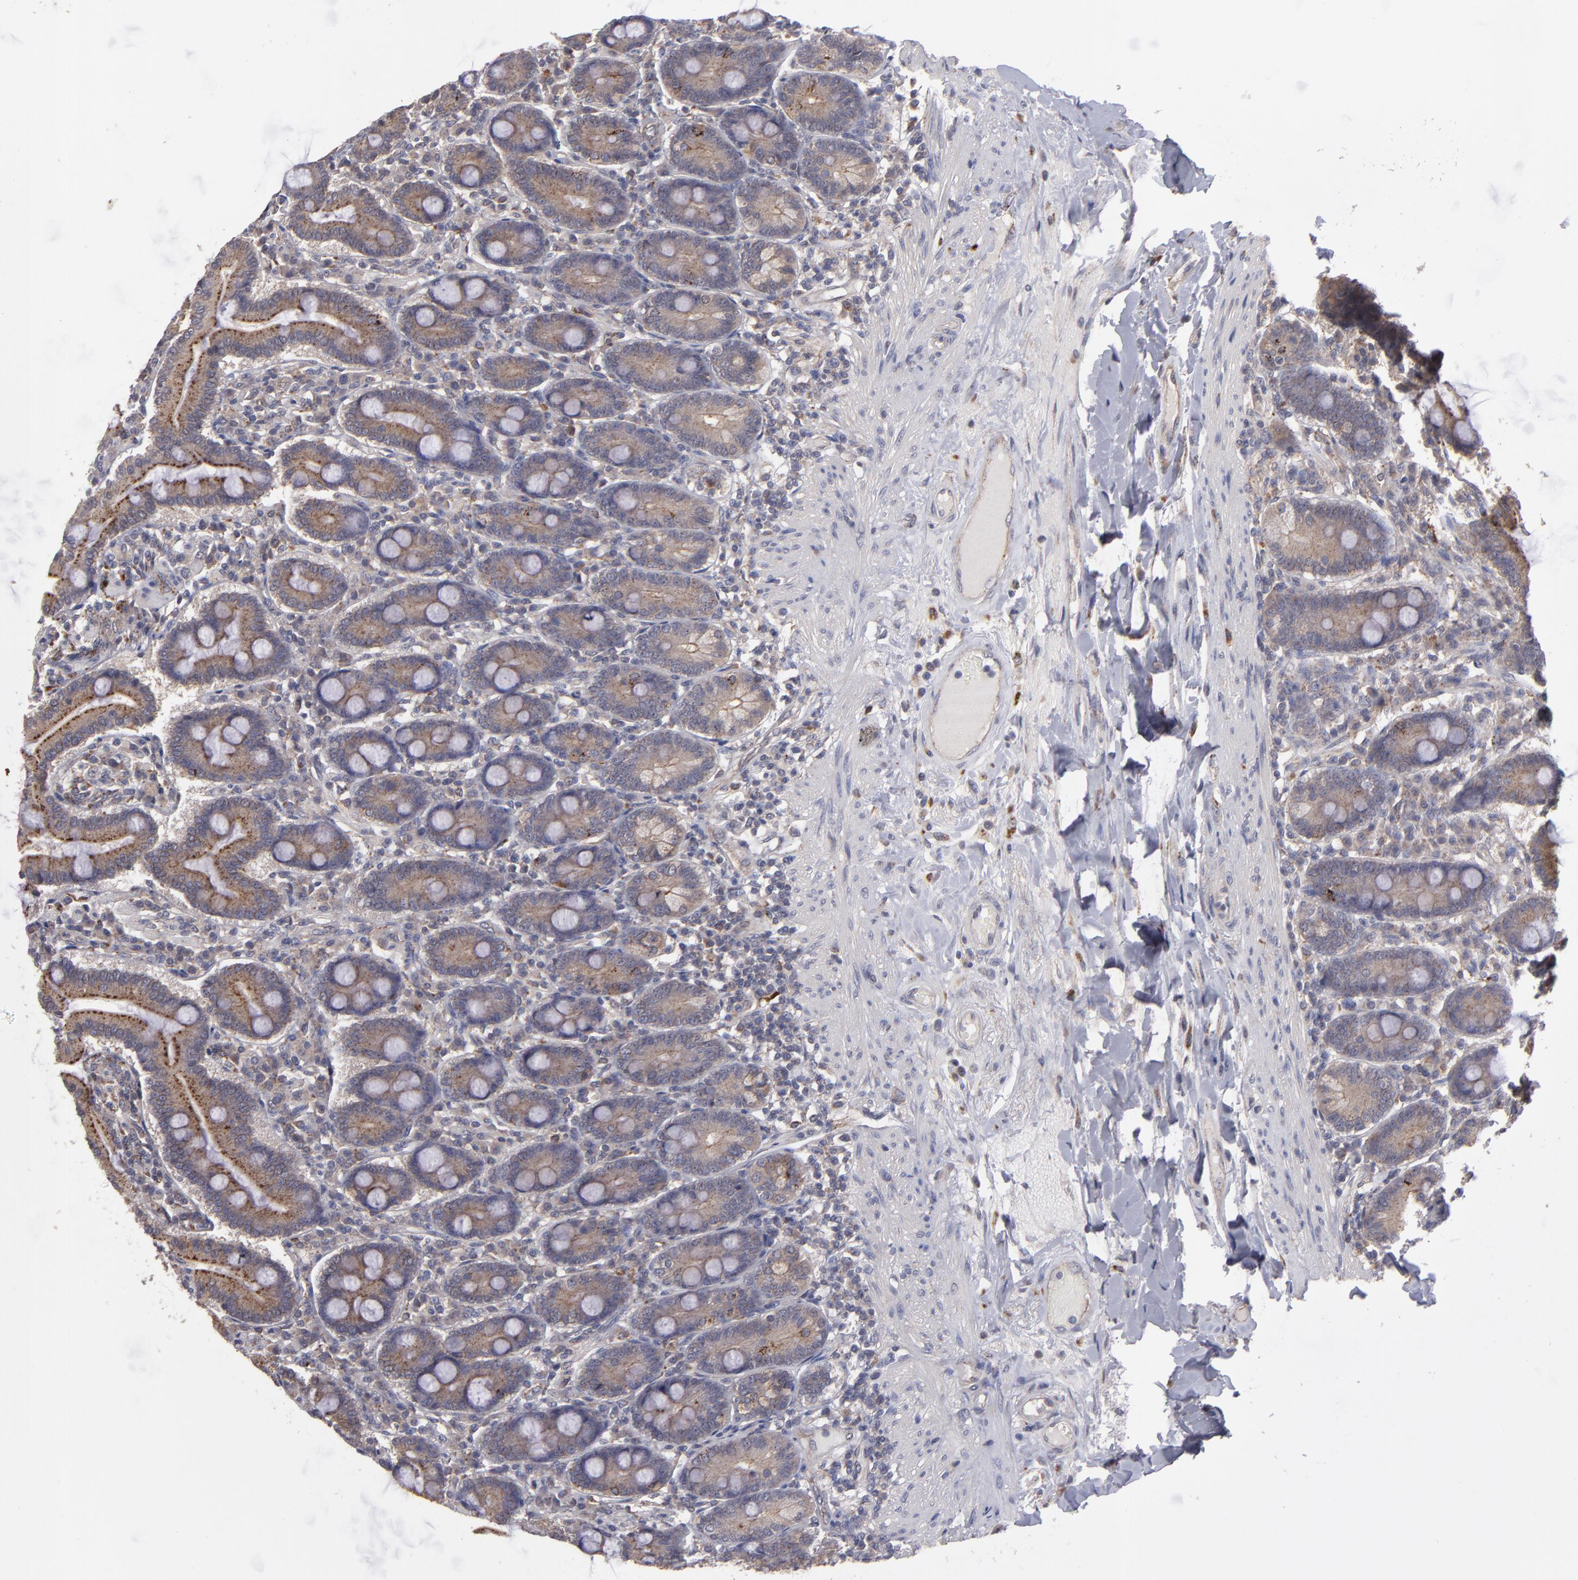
{"staining": {"intensity": "strong", "quantity": ">75%", "location": "cytoplasmic/membranous"}, "tissue": "duodenum", "cell_type": "Glandular cells", "image_type": "normal", "snomed": [{"axis": "morphology", "description": "Normal tissue, NOS"}, {"axis": "topography", "description": "Duodenum"}], "caption": "Protein expression analysis of normal human duodenum reveals strong cytoplasmic/membranous staining in about >75% of glandular cells. The protein is shown in brown color, while the nuclei are stained blue.", "gene": "CTSO", "patient": {"sex": "female", "age": 64}}